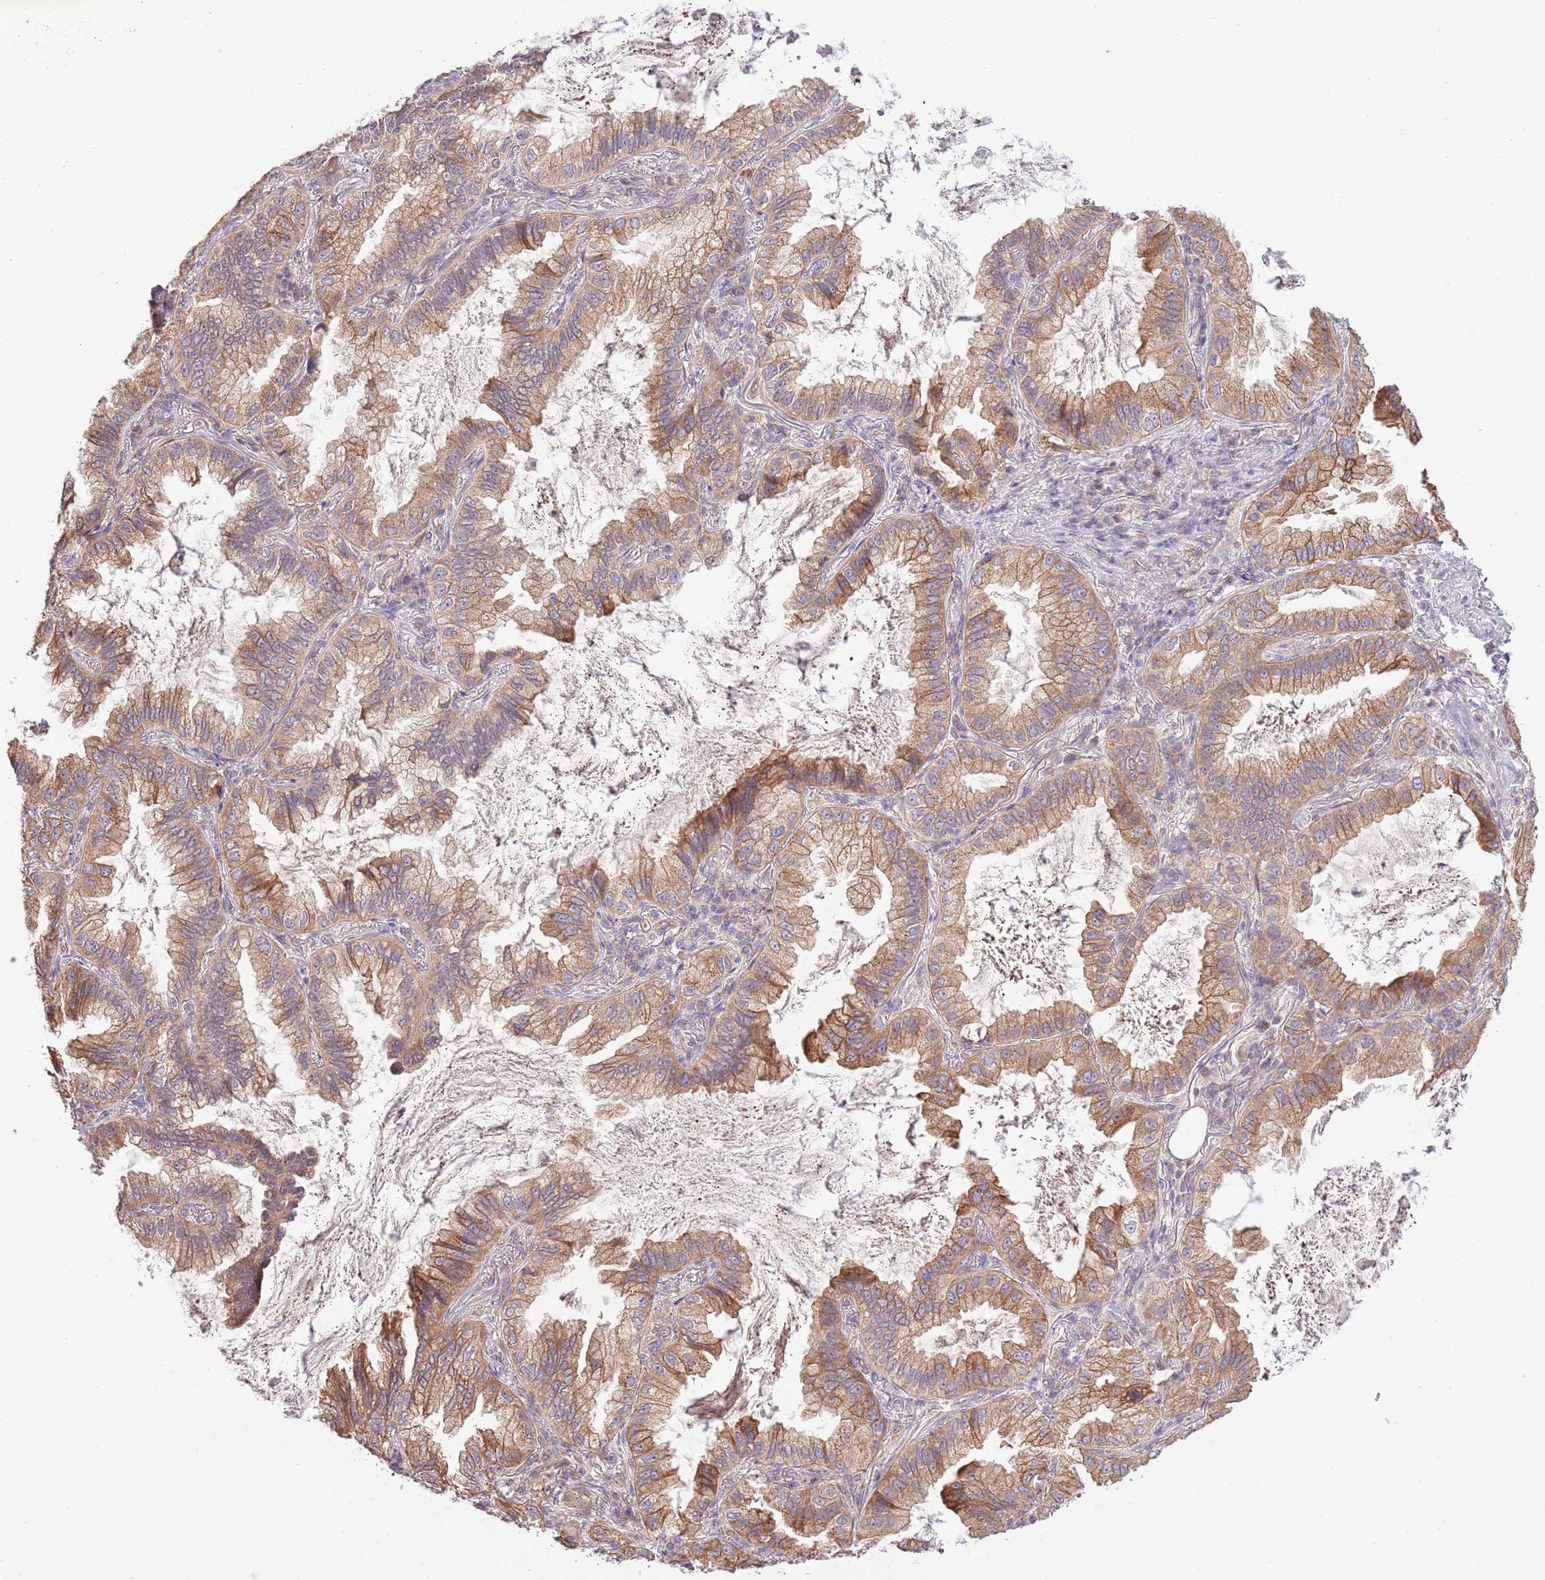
{"staining": {"intensity": "moderate", "quantity": ">75%", "location": "cytoplasmic/membranous"}, "tissue": "lung cancer", "cell_type": "Tumor cells", "image_type": "cancer", "snomed": [{"axis": "morphology", "description": "Adenocarcinoma, NOS"}, {"axis": "topography", "description": "Lung"}], "caption": "Immunohistochemistry (IHC) (DAB) staining of human lung cancer (adenocarcinoma) reveals moderate cytoplasmic/membranous protein staining in approximately >75% of tumor cells.", "gene": "ARL2BP", "patient": {"sex": "female", "age": 69}}